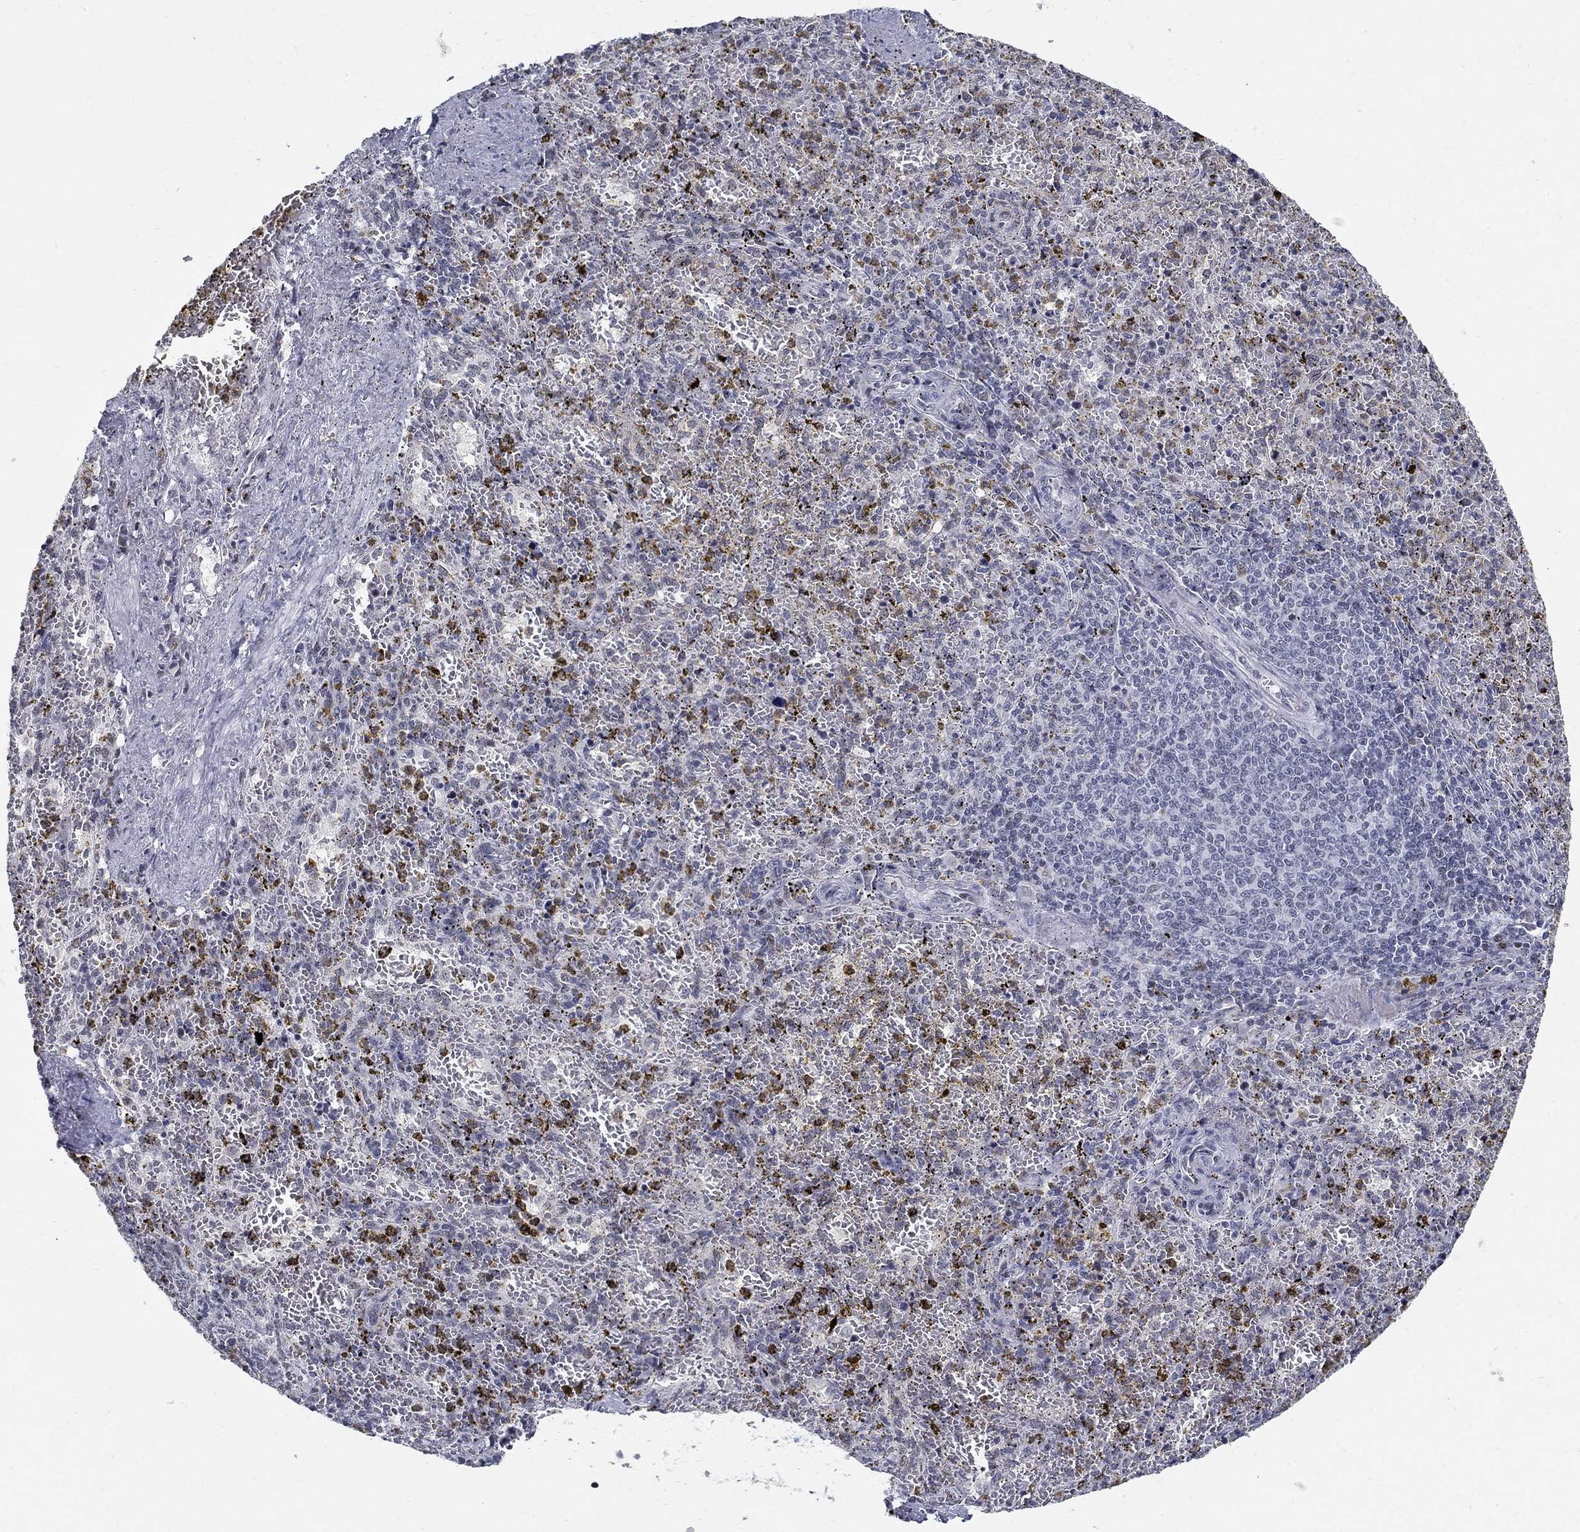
{"staining": {"intensity": "negative", "quantity": "none", "location": "none"}, "tissue": "spleen", "cell_type": "Cells in red pulp", "image_type": "normal", "snomed": [{"axis": "morphology", "description": "Normal tissue, NOS"}, {"axis": "topography", "description": "Spleen"}], "caption": "Cells in red pulp show no significant expression in normal spleen. (DAB immunohistochemistry (IHC), high magnification).", "gene": "BHLHE22", "patient": {"sex": "female", "age": 50}}